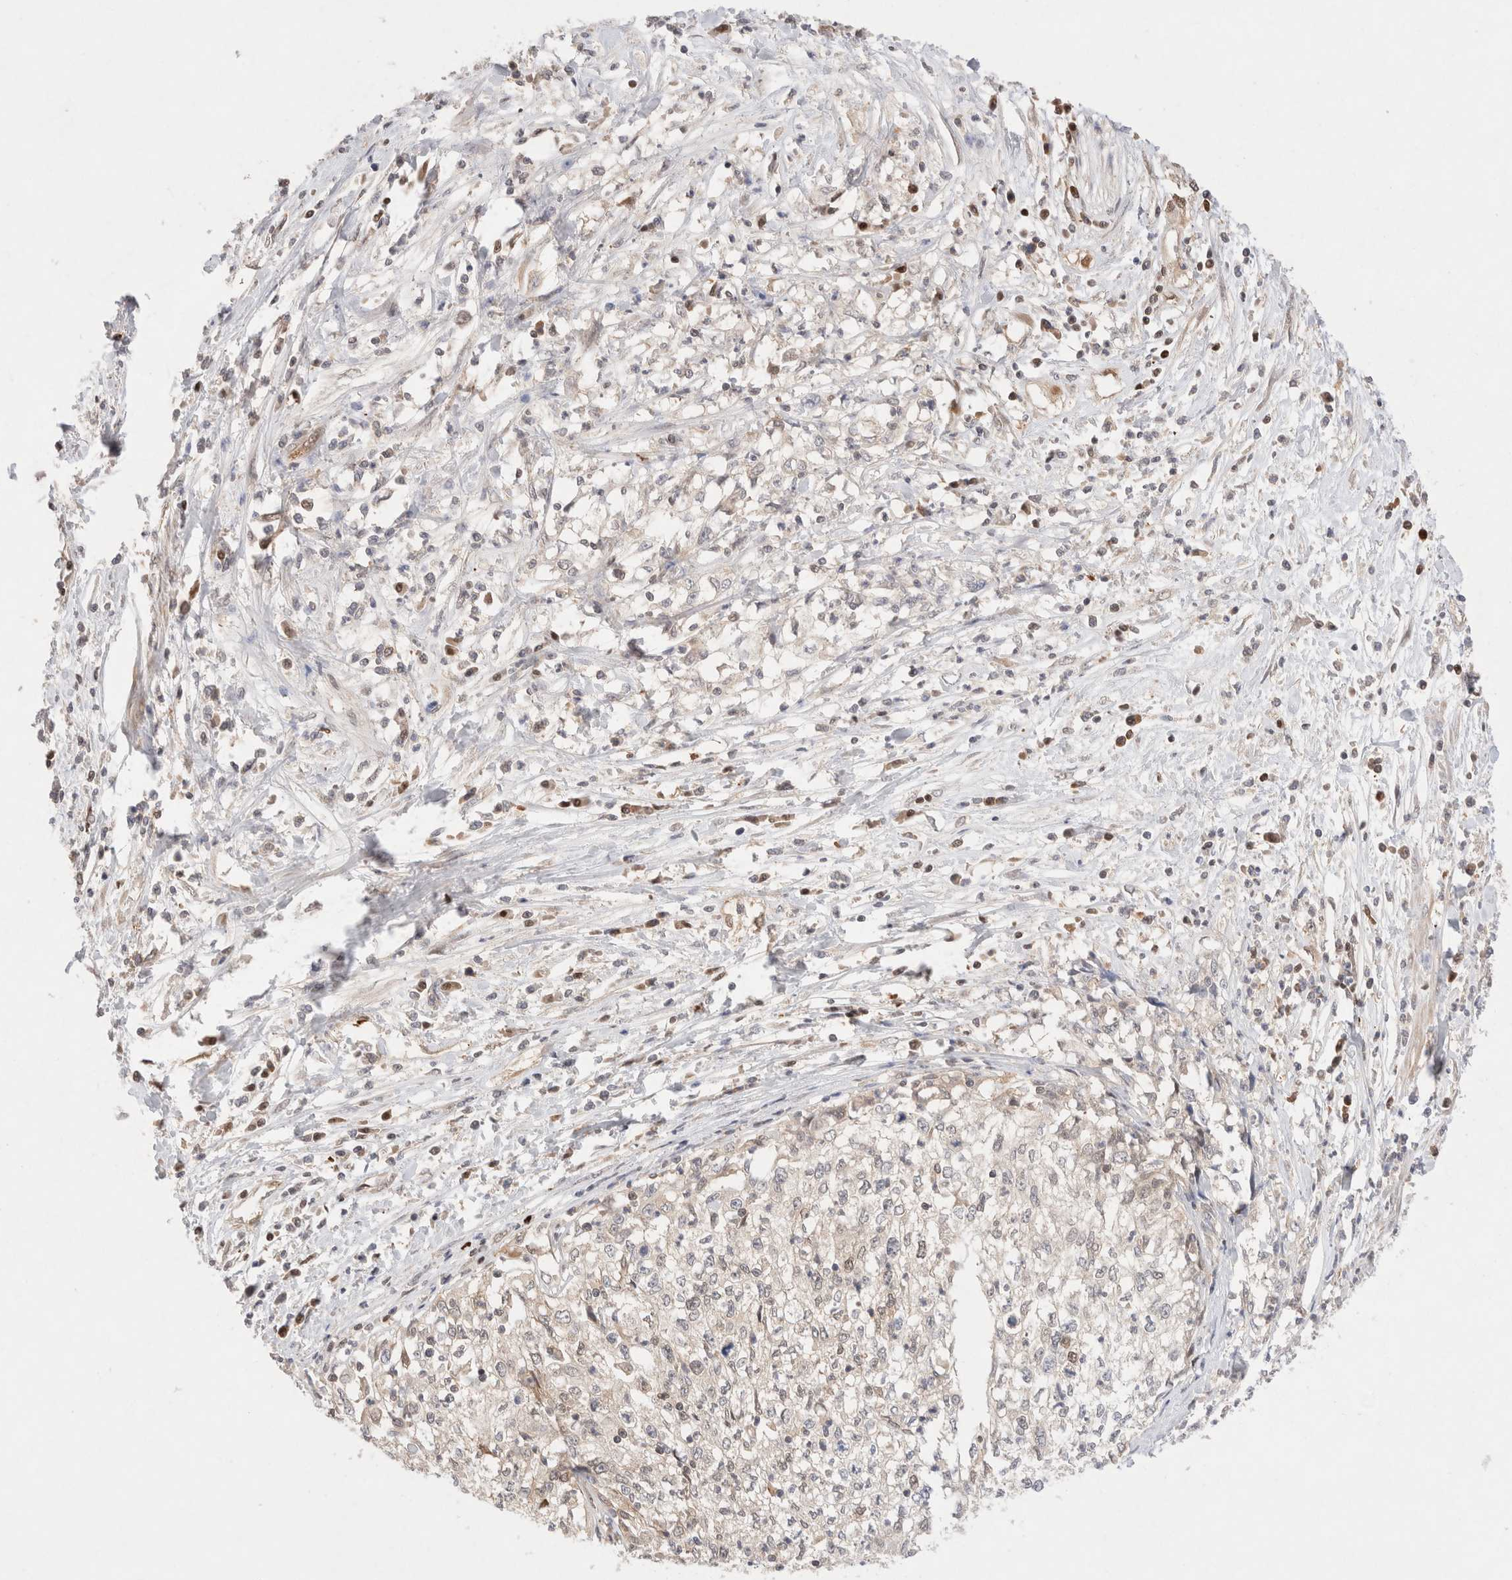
{"staining": {"intensity": "negative", "quantity": "none", "location": "none"}, "tissue": "cervical cancer", "cell_type": "Tumor cells", "image_type": "cancer", "snomed": [{"axis": "morphology", "description": "Squamous cell carcinoma, NOS"}, {"axis": "topography", "description": "Cervix"}], "caption": "Tumor cells are negative for brown protein staining in cervical squamous cell carcinoma. (DAB immunohistochemistry (IHC), high magnification).", "gene": "STARD10", "patient": {"sex": "female", "age": 57}}